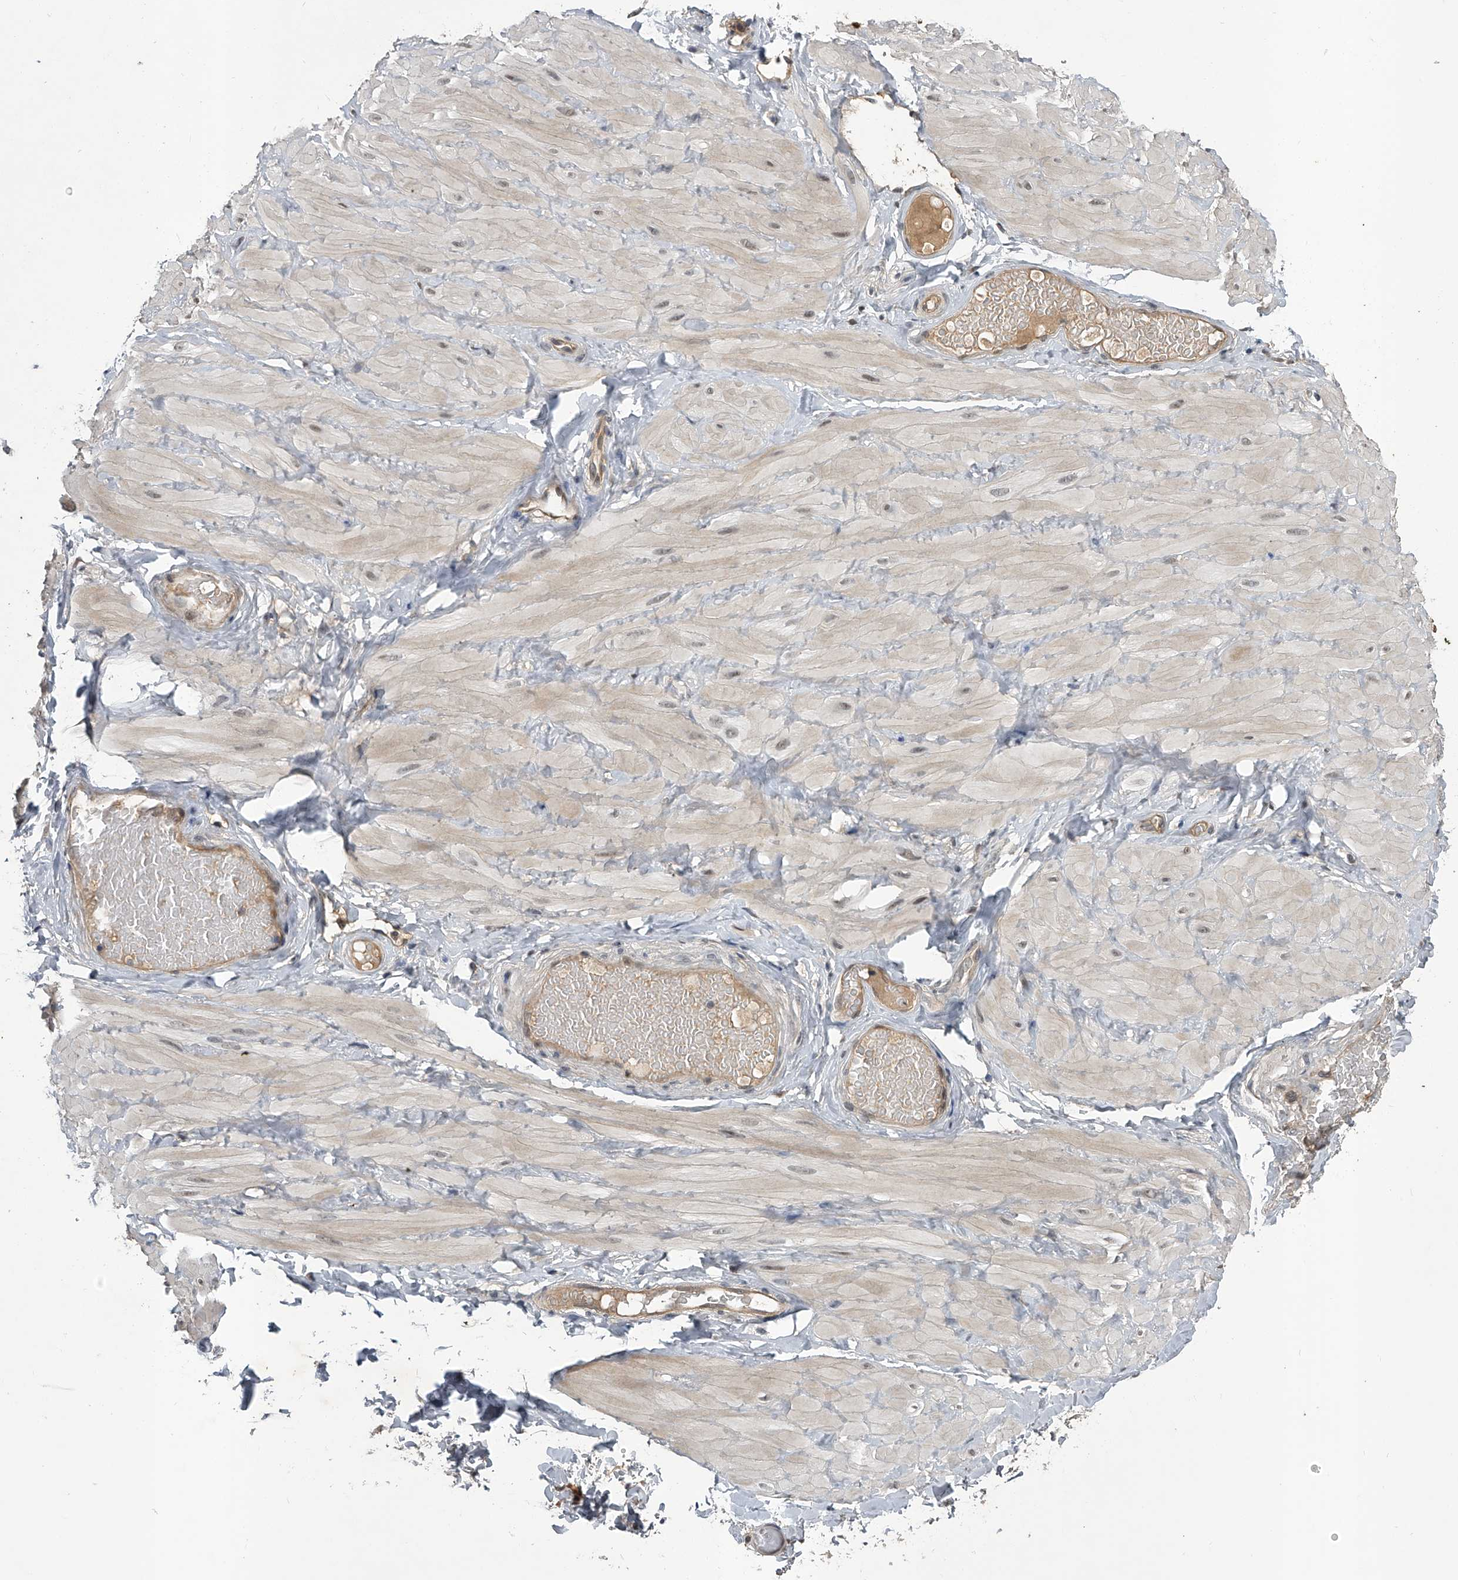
{"staining": {"intensity": "weak", "quantity": "25%-75%", "location": "cytoplasmic/membranous"}, "tissue": "adipose tissue", "cell_type": "Adipocytes", "image_type": "normal", "snomed": [{"axis": "morphology", "description": "Normal tissue, NOS"}, {"axis": "topography", "description": "Adipose tissue"}, {"axis": "topography", "description": "Vascular tissue"}, {"axis": "topography", "description": "Peripheral nerve tissue"}], "caption": "Human adipose tissue stained with a brown dye exhibits weak cytoplasmic/membranous positive staining in approximately 25%-75% of adipocytes.", "gene": "SLC12A8", "patient": {"sex": "male", "age": 25}}